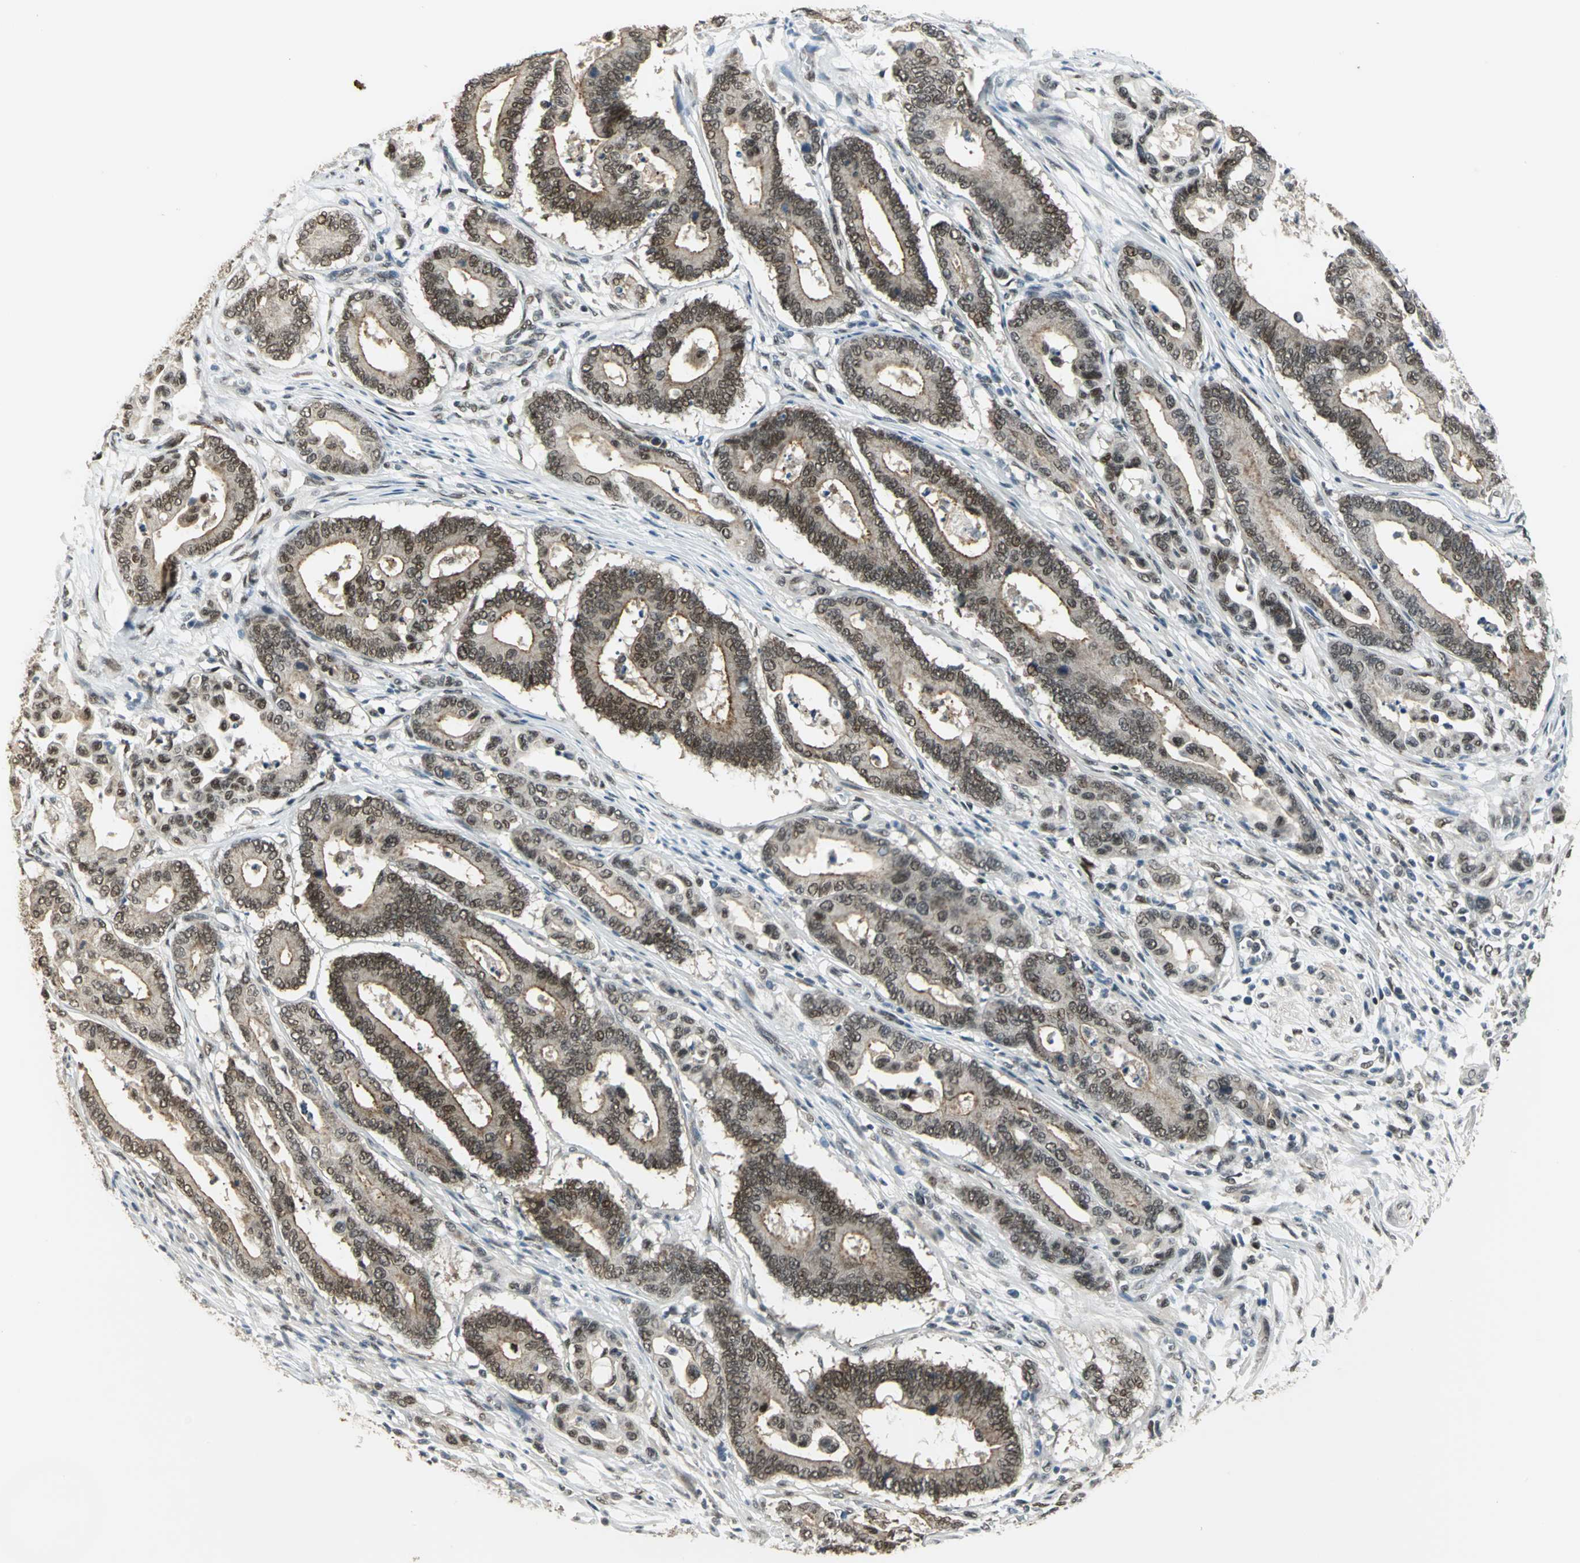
{"staining": {"intensity": "moderate", "quantity": "25%-75%", "location": "cytoplasmic/membranous"}, "tissue": "colorectal cancer", "cell_type": "Tumor cells", "image_type": "cancer", "snomed": [{"axis": "morphology", "description": "Normal tissue, NOS"}, {"axis": "morphology", "description": "Adenocarcinoma, NOS"}, {"axis": "topography", "description": "Colon"}], "caption": "This image reveals IHC staining of colorectal cancer (adenocarcinoma), with medium moderate cytoplasmic/membranous positivity in about 25%-75% of tumor cells.", "gene": "RAD17", "patient": {"sex": "male", "age": 82}}